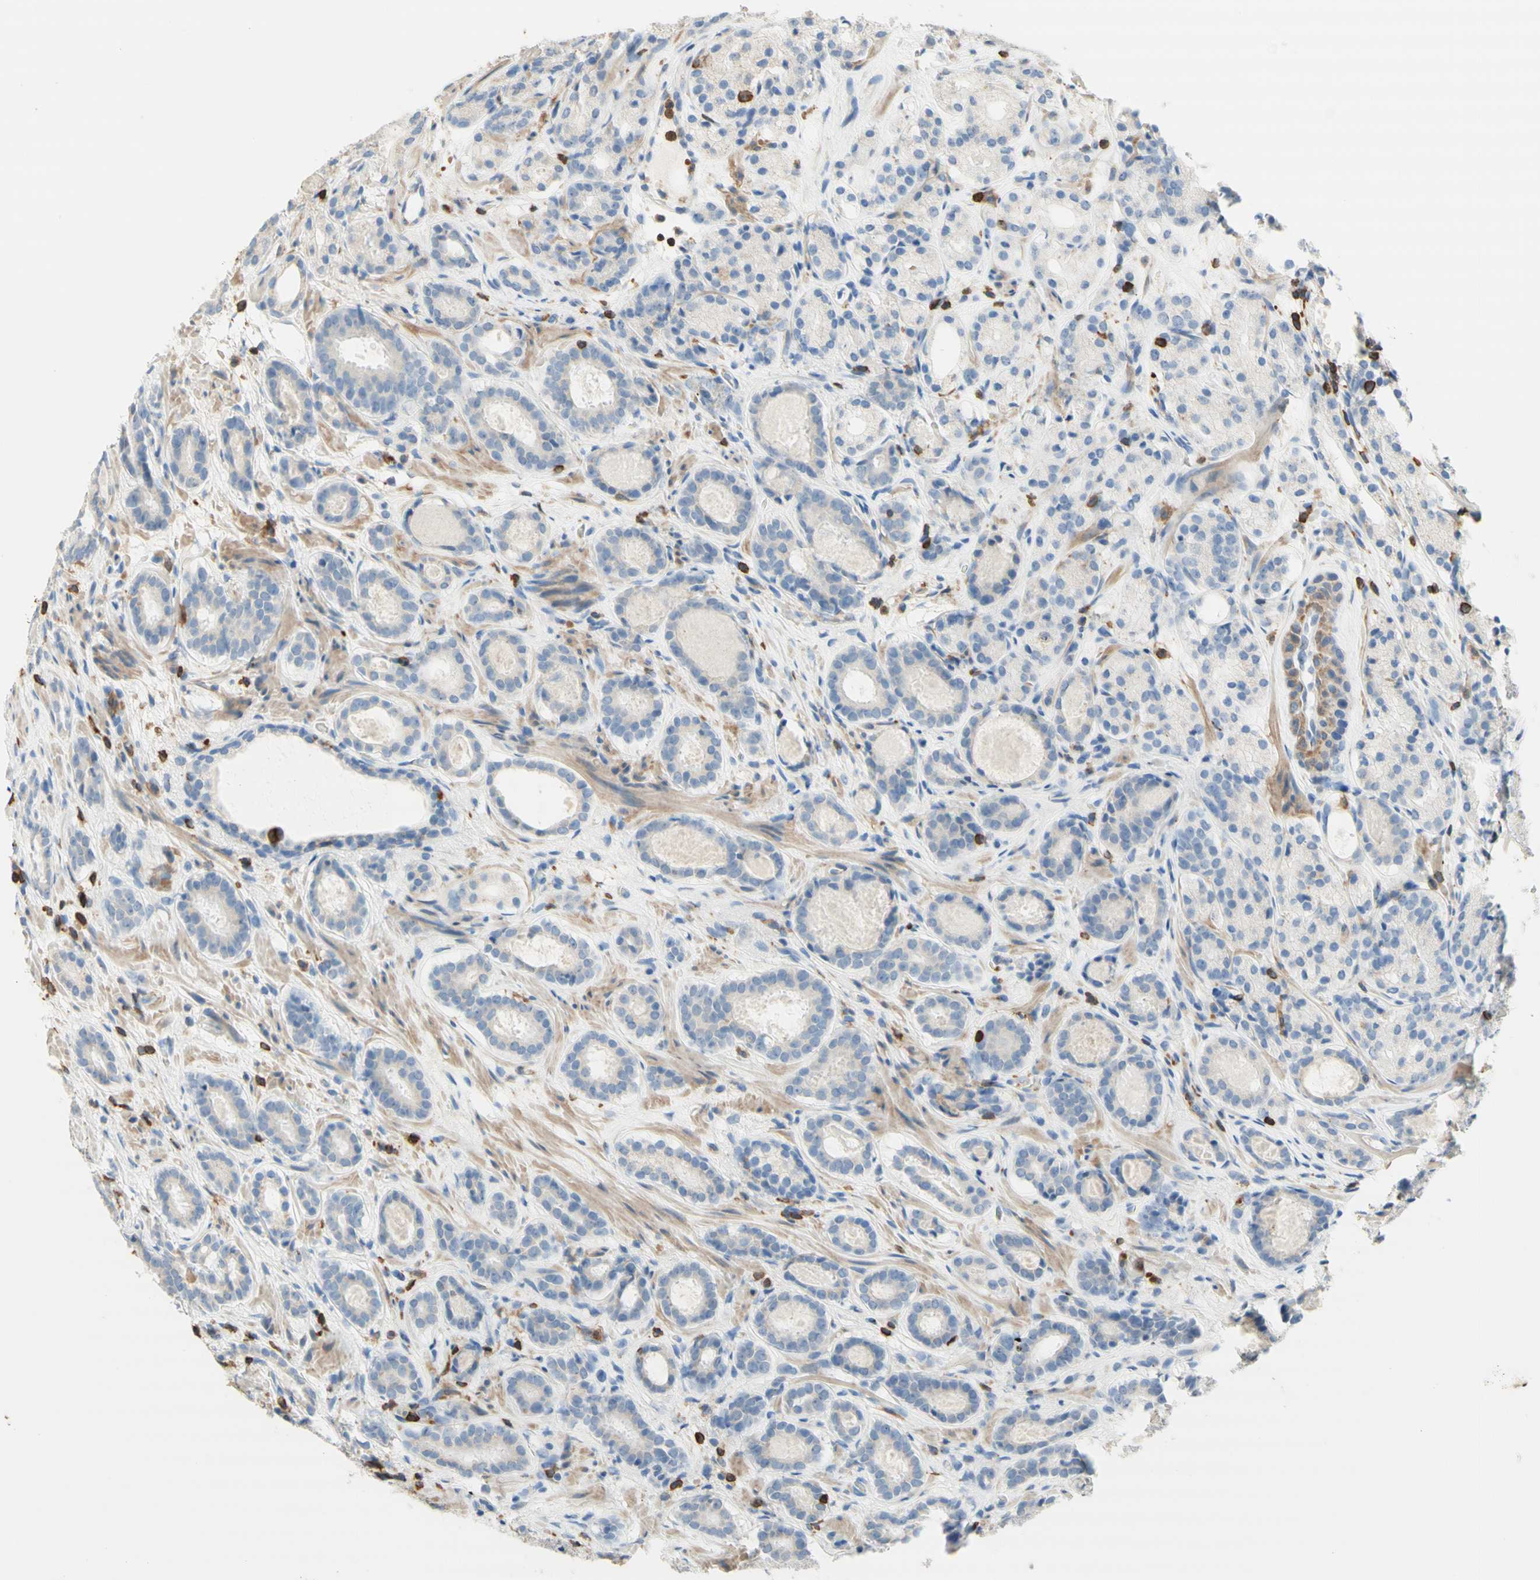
{"staining": {"intensity": "negative", "quantity": "none", "location": "none"}, "tissue": "prostate cancer", "cell_type": "Tumor cells", "image_type": "cancer", "snomed": [{"axis": "morphology", "description": "Adenocarcinoma, Low grade"}, {"axis": "topography", "description": "Prostate"}], "caption": "There is no significant positivity in tumor cells of prostate cancer. The staining is performed using DAB brown chromogen with nuclei counter-stained in using hematoxylin.", "gene": "SPINK6", "patient": {"sex": "male", "age": 69}}